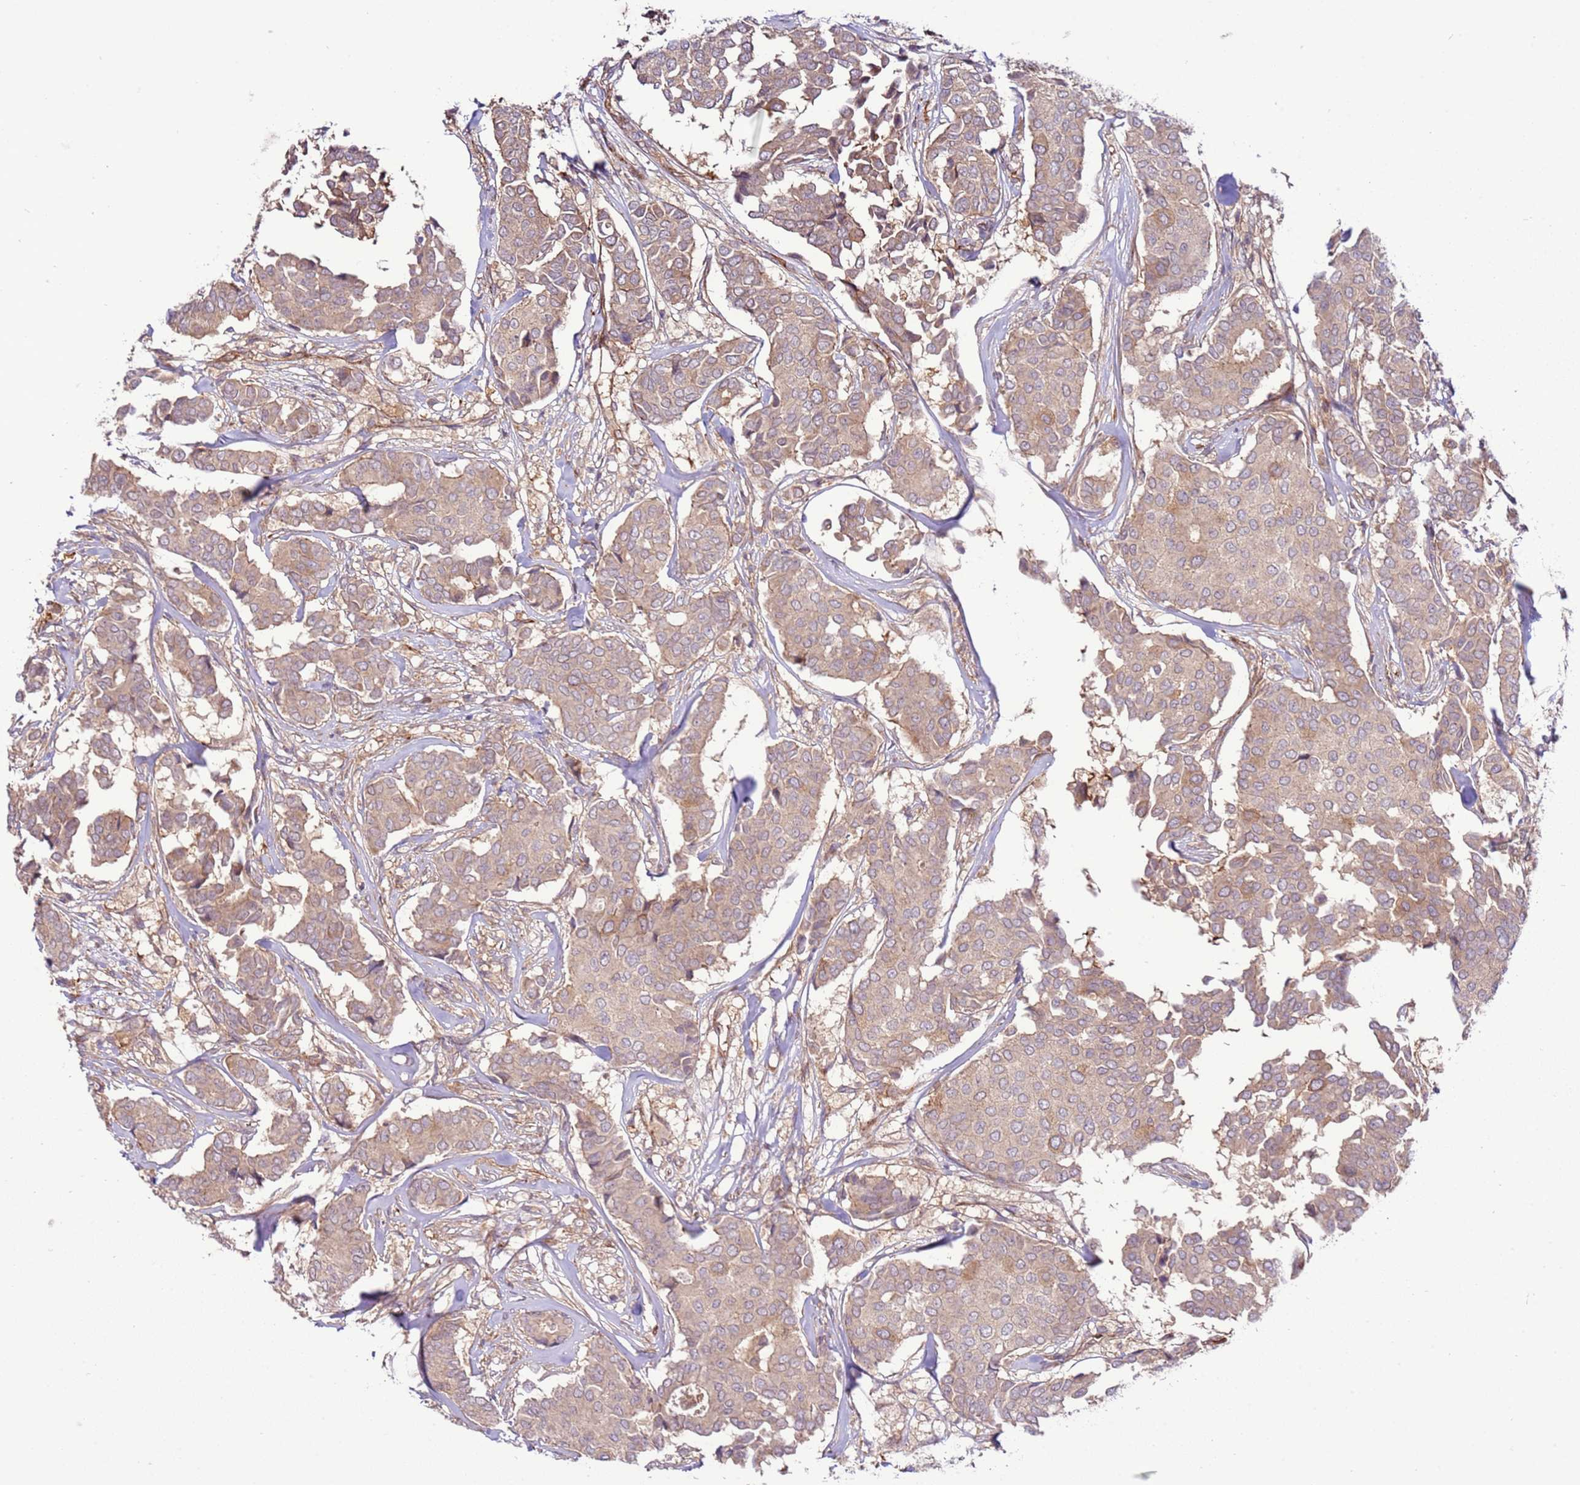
{"staining": {"intensity": "weak", "quantity": "25%-75%", "location": "cytoplasmic/membranous"}, "tissue": "breast cancer", "cell_type": "Tumor cells", "image_type": "cancer", "snomed": [{"axis": "morphology", "description": "Duct carcinoma"}, {"axis": "topography", "description": "Breast"}], "caption": "Weak cytoplasmic/membranous staining is present in approximately 25%-75% of tumor cells in breast infiltrating ductal carcinoma.", "gene": "ZNF624", "patient": {"sex": "female", "age": 75}}